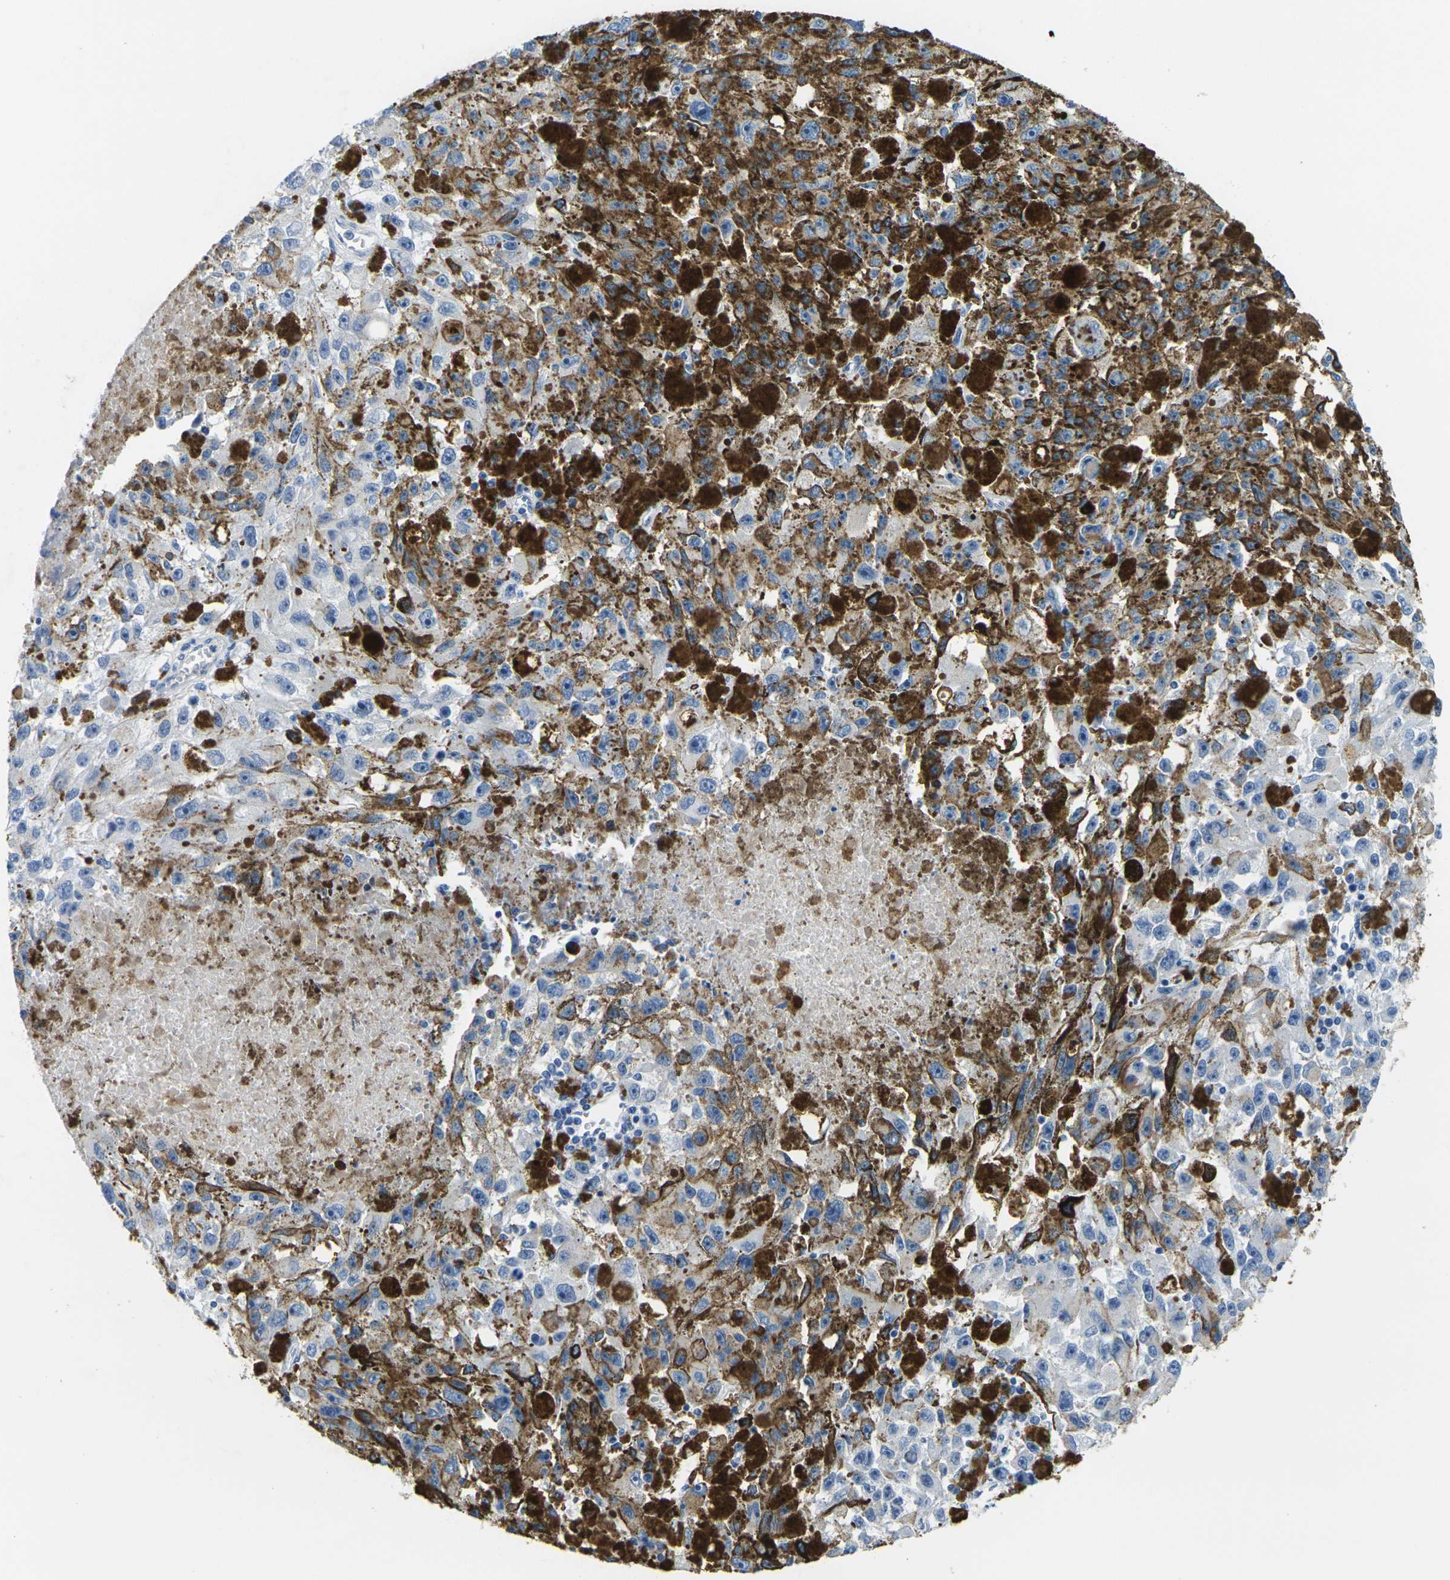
{"staining": {"intensity": "moderate", "quantity": "25%-75%", "location": "cytoplasmic/membranous"}, "tissue": "melanoma", "cell_type": "Tumor cells", "image_type": "cancer", "snomed": [{"axis": "morphology", "description": "Malignant melanoma in situ"}, {"axis": "morphology", "description": "Malignant melanoma, NOS"}, {"axis": "topography", "description": "Skin"}], "caption": "There is medium levels of moderate cytoplasmic/membranous positivity in tumor cells of malignant melanoma, as demonstrated by immunohistochemical staining (brown color).", "gene": "FAM3D", "patient": {"sex": "female", "age": 88}}